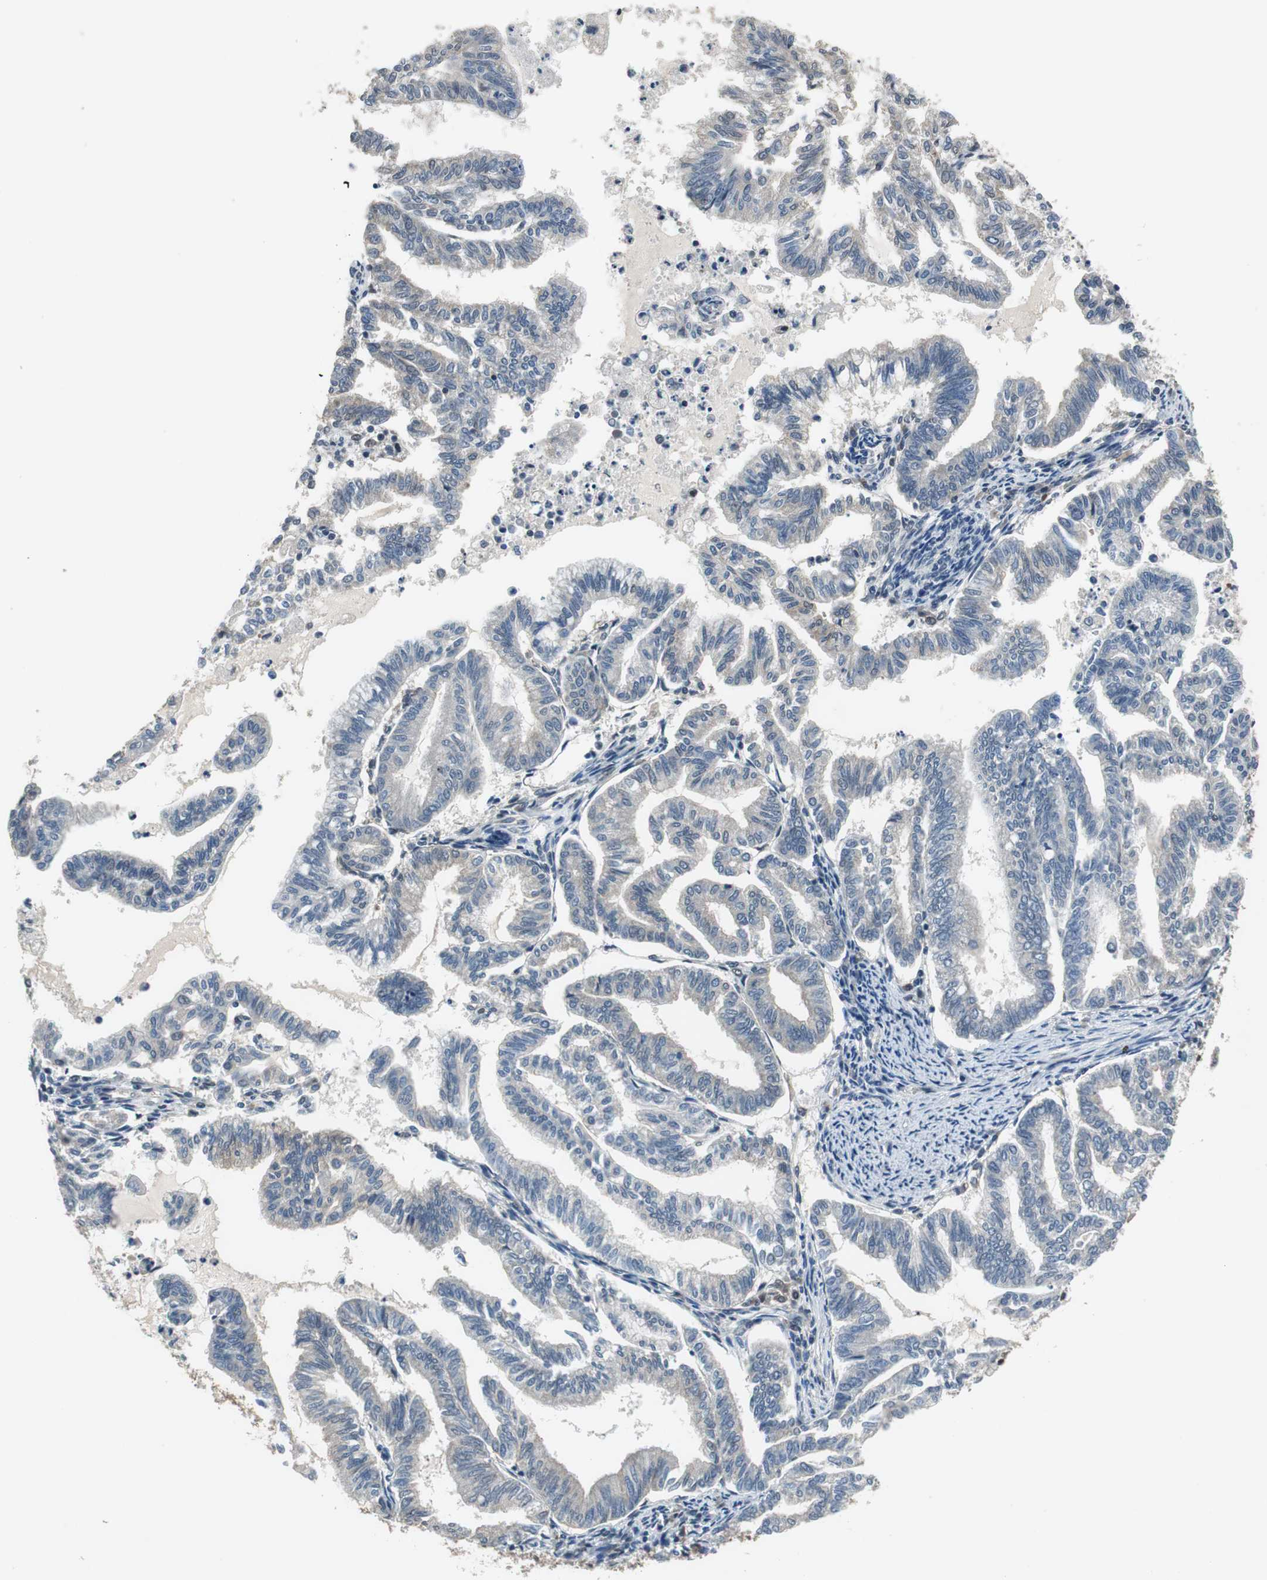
{"staining": {"intensity": "negative", "quantity": "none", "location": "none"}, "tissue": "endometrial cancer", "cell_type": "Tumor cells", "image_type": "cancer", "snomed": [{"axis": "morphology", "description": "Adenocarcinoma, NOS"}, {"axis": "topography", "description": "Endometrium"}], "caption": "Protein analysis of endometrial cancer displays no significant staining in tumor cells.", "gene": "MAFB", "patient": {"sex": "female", "age": 79}}